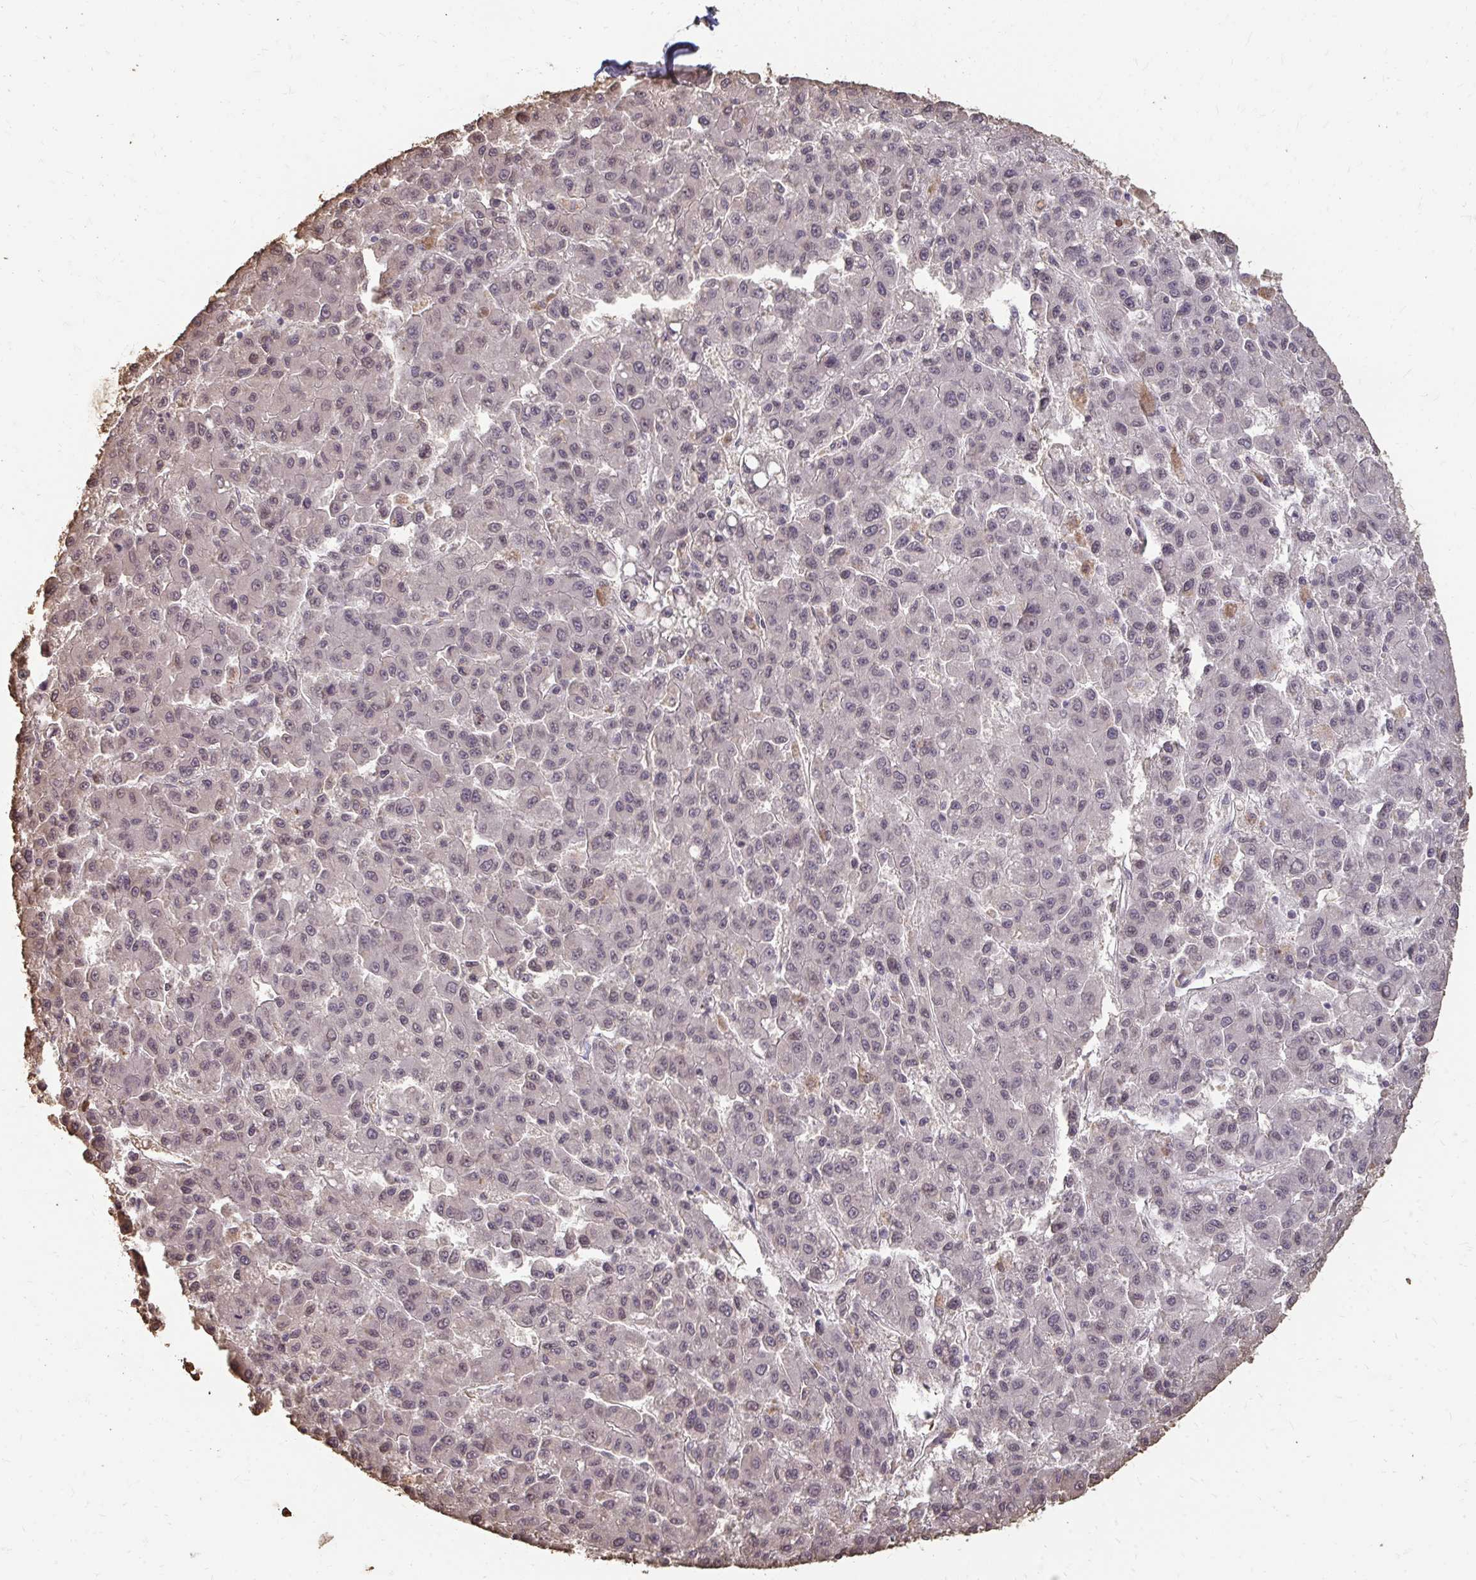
{"staining": {"intensity": "weak", "quantity": "<25%", "location": "nuclear"}, "tissue": "liver cancer", "cell_type": "Tumor cells", "image_type": "cancer", "snomed": [{"axis": "morphology", "description": "Carcinoma, Hepatocellular, NOS"}, {"axis": "topography", "description": "Liver"}], "caption": "A micrograph of liver hepatocellular carcinoma stained for a protein displays no brown staining in tumor cells.", "gene": "GPC5", "patient": {"sex": "male", "age": 70}}